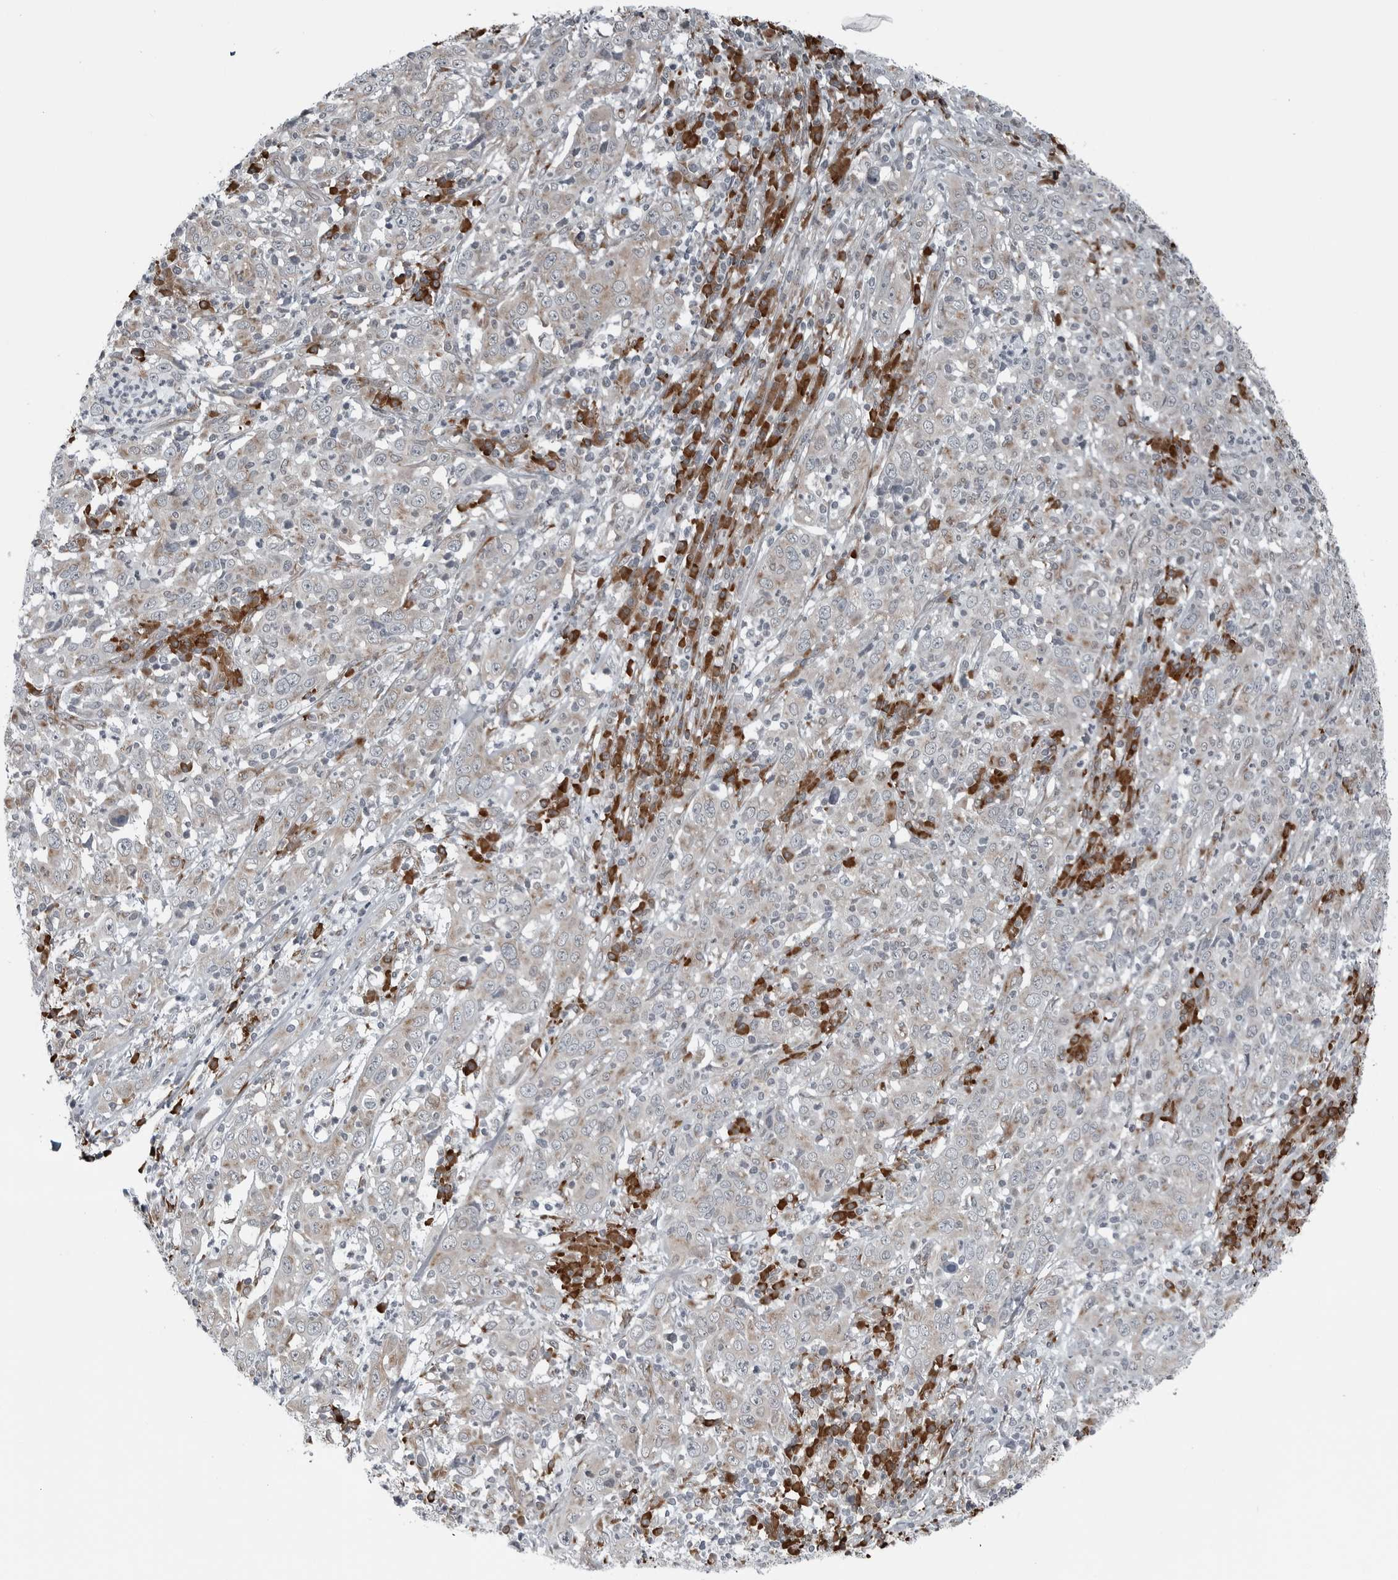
{"staining": {"intensity": "weak", "quantity": "<25%", "location": "cytoplasmic/membranous"}, "tissue": "cervical cancer", "cell_type": "Tumor cells", "image_type": "cancer", "snomed": [{"axis": "morphology", "description": "Squamous cell carcinoma, NOS"}, {"axis": "topography", "description": "Cervix"}], "caption": "This is an IHC photomicrograph of human cervical squamous cell carcinoma. There is no positivity in tumor cells.", "gene": "CEP85", "patient": {"sex": "female", "age": 46}}